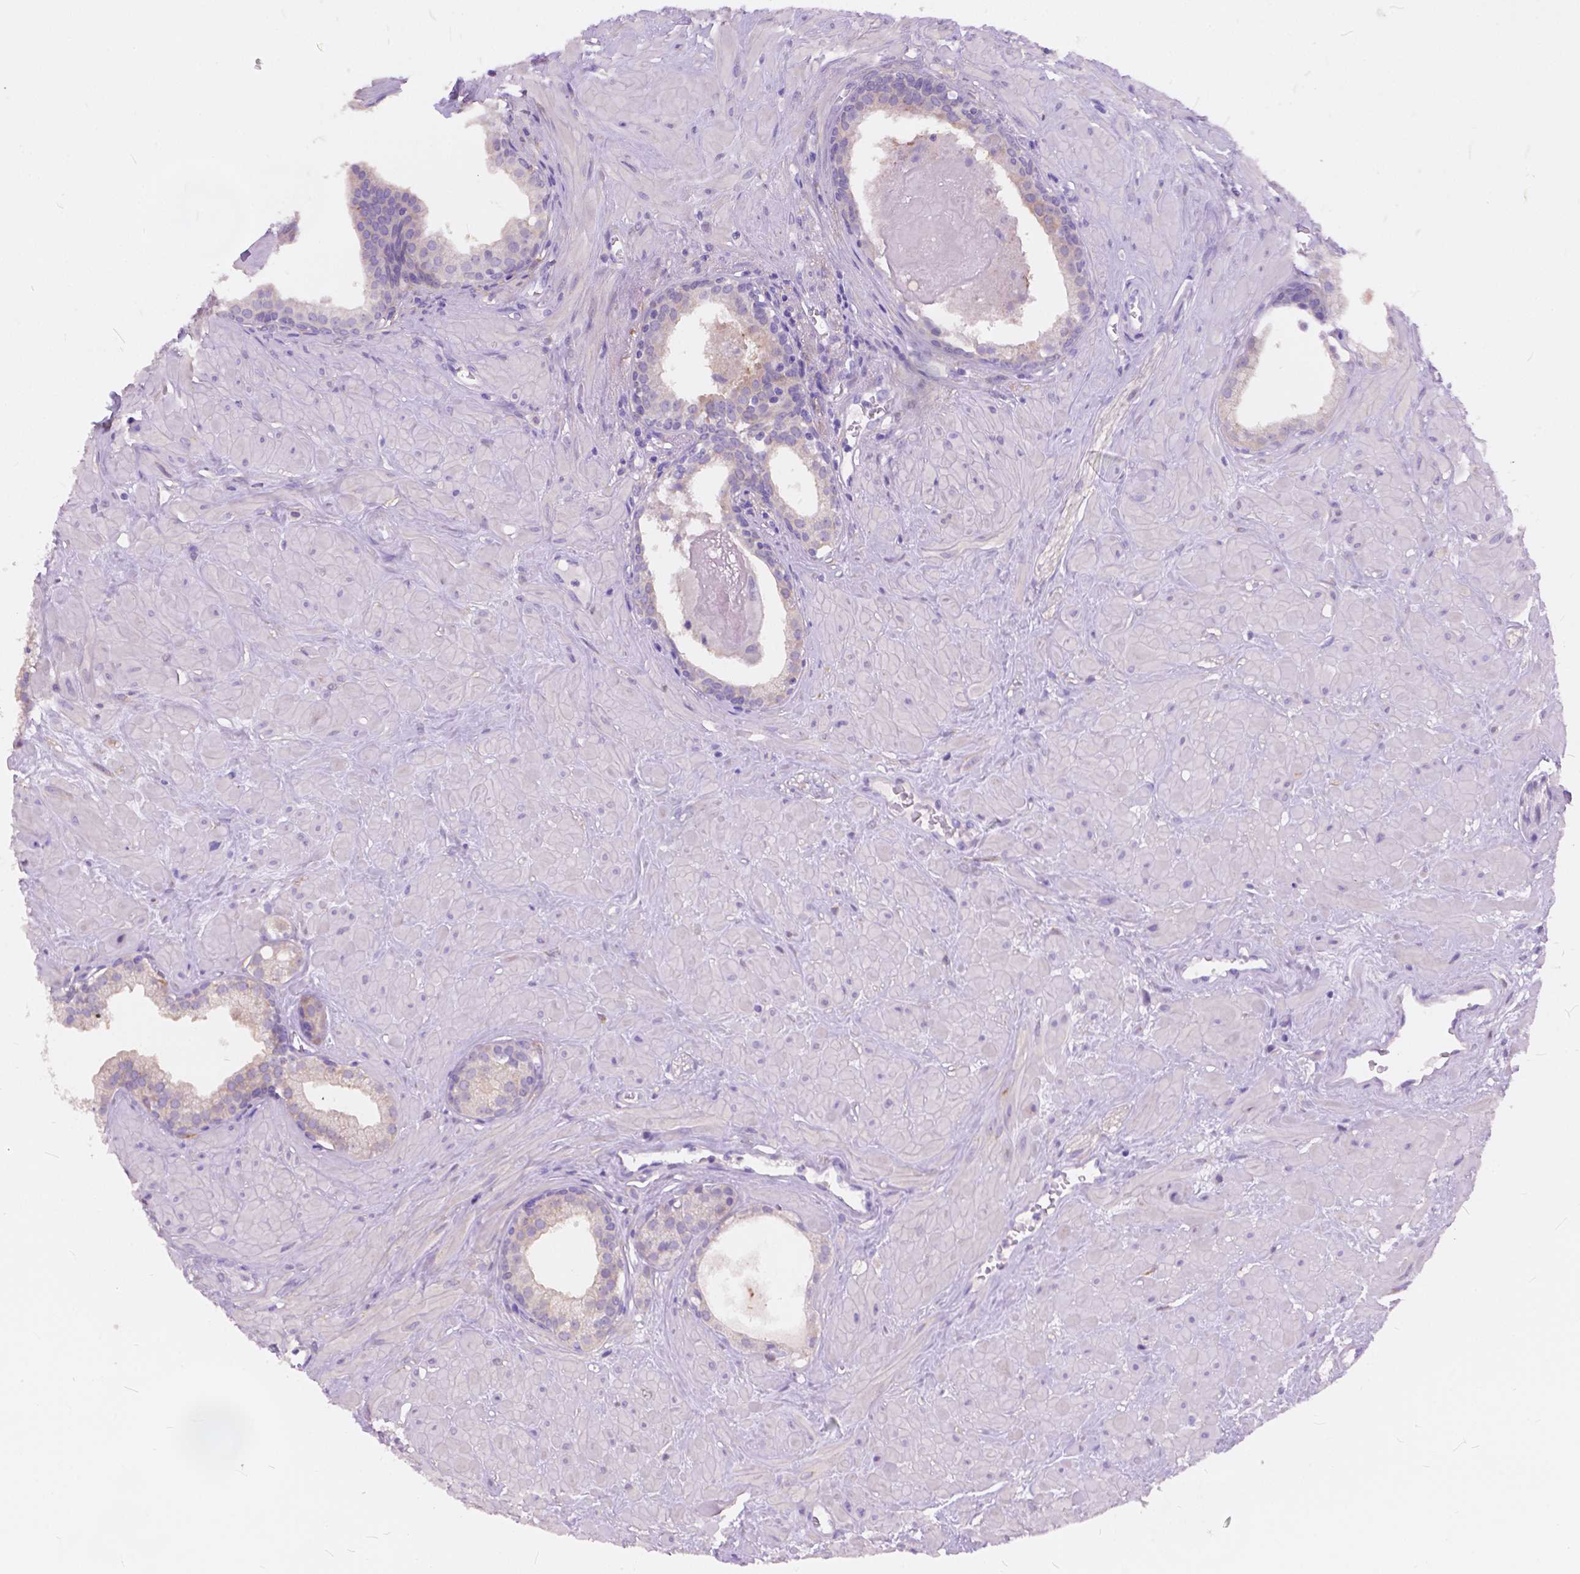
{"staining": {"intensity": "negative", "quantity": "none", "location": "none"}, "tissue": "prostate", "cell_type": "Glandular cells", "image_type": "normal", "snomed": [{"axis": "morphology", "description": "Normal tissue, NOS"}, {"axis": "topography", "description": "Prostate"}], "caption": "Protein analysis of unremarkable prostate demonstrates no significant positivity in glandular cells. (Immunohistochemistry, brightfield microscopy, high magnification).", "gene": "PEX11G", "patient": {"sex": "male", "age": 48}}